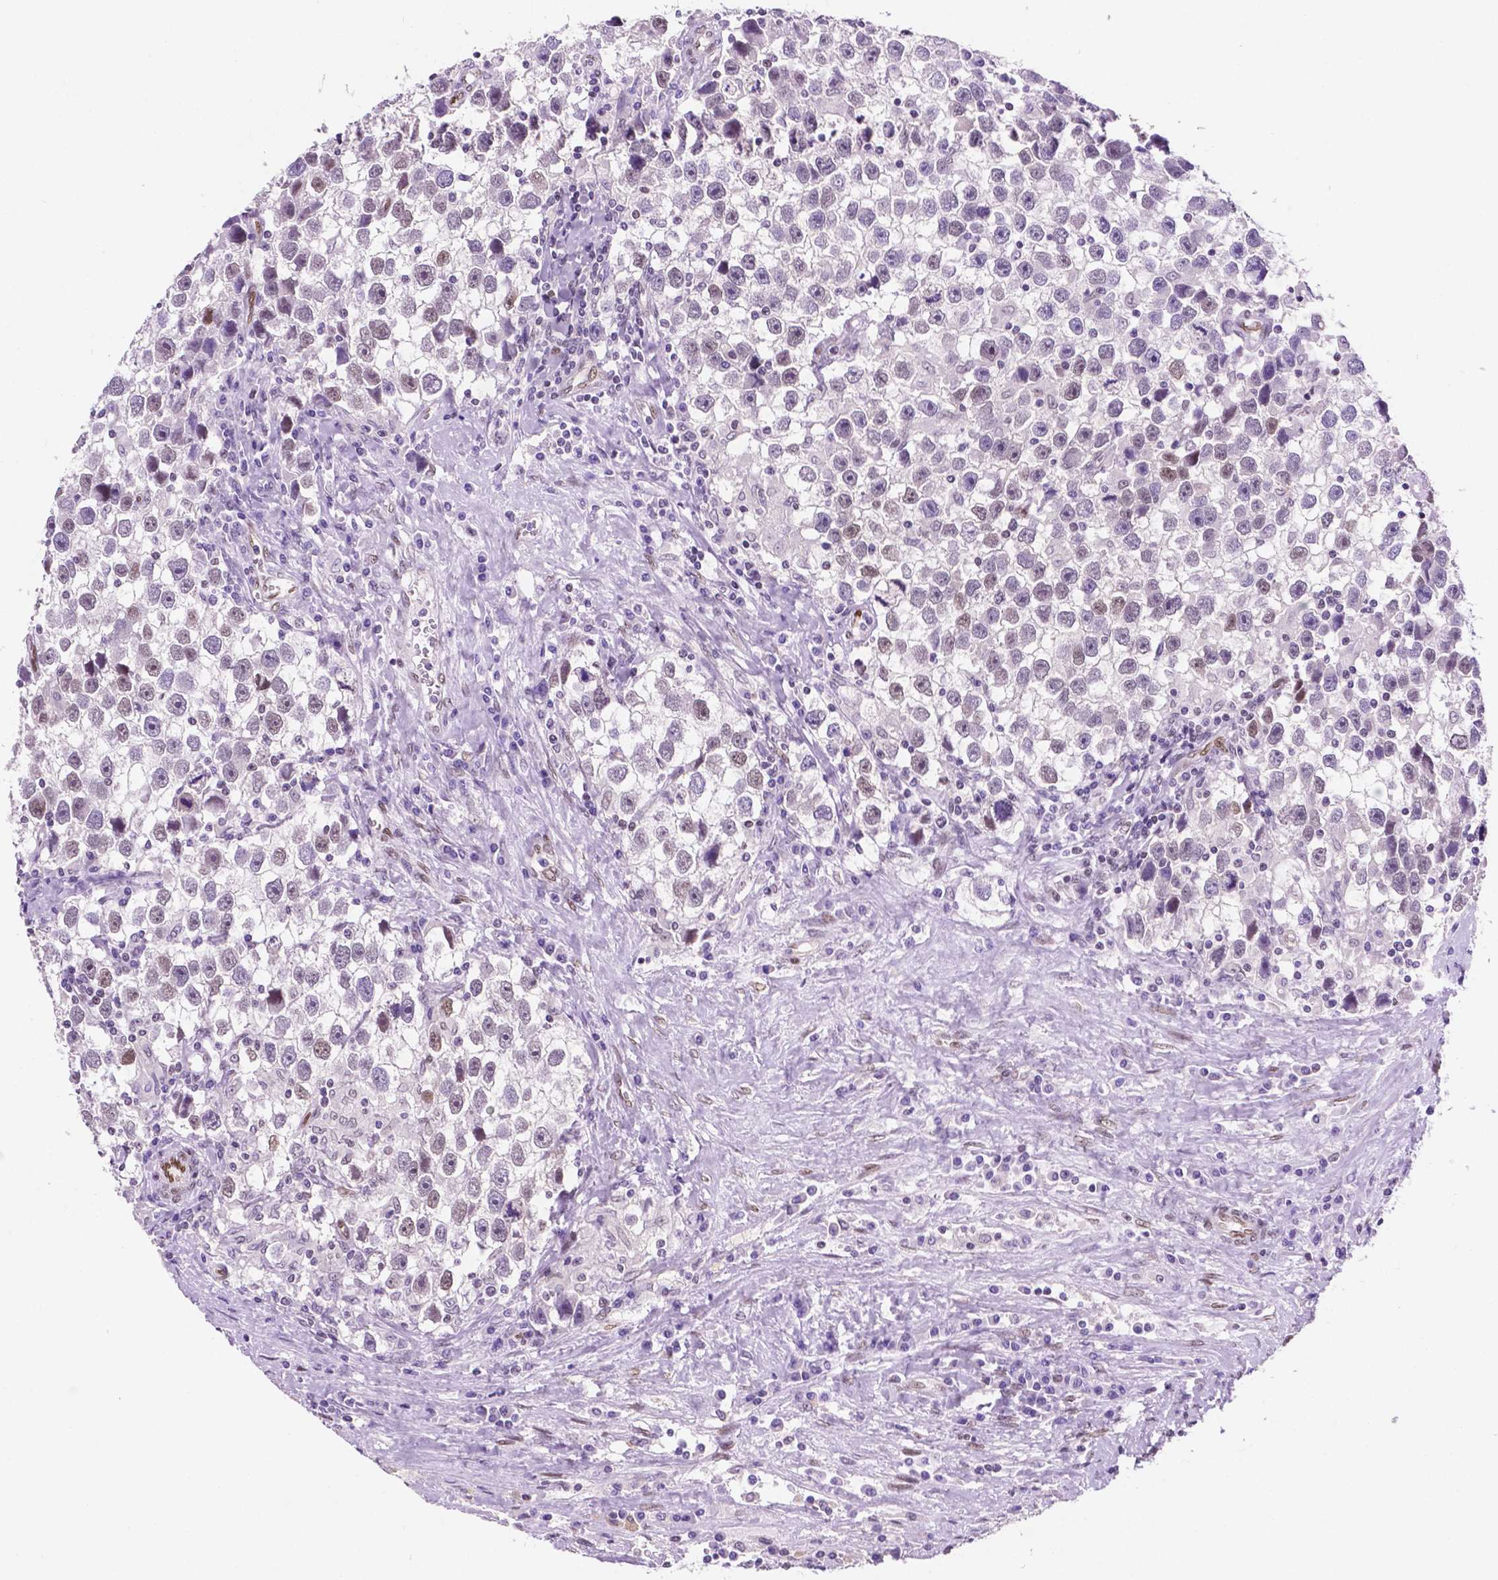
{"staining": {"intensity": "weak", "quantity": "25%-75%", "location": "nuclear"}, "tissue": "testis cancer", "cell_type": "Tumor cells", "image_type": "cancer", "snomed": [{"axis": "morphology", "description": "Seminoma, NOS"}, {"axis": "topography", "description": "Testis"}], "caption": "Weak nuclear staining is appreciated in about 25%-75% of tumor cells in testis seminoma. (DAB = brown stain, brightfield microscopy at high magnification).", "gene": "ERF", "patient": {"sex": "male", "age": 43}}